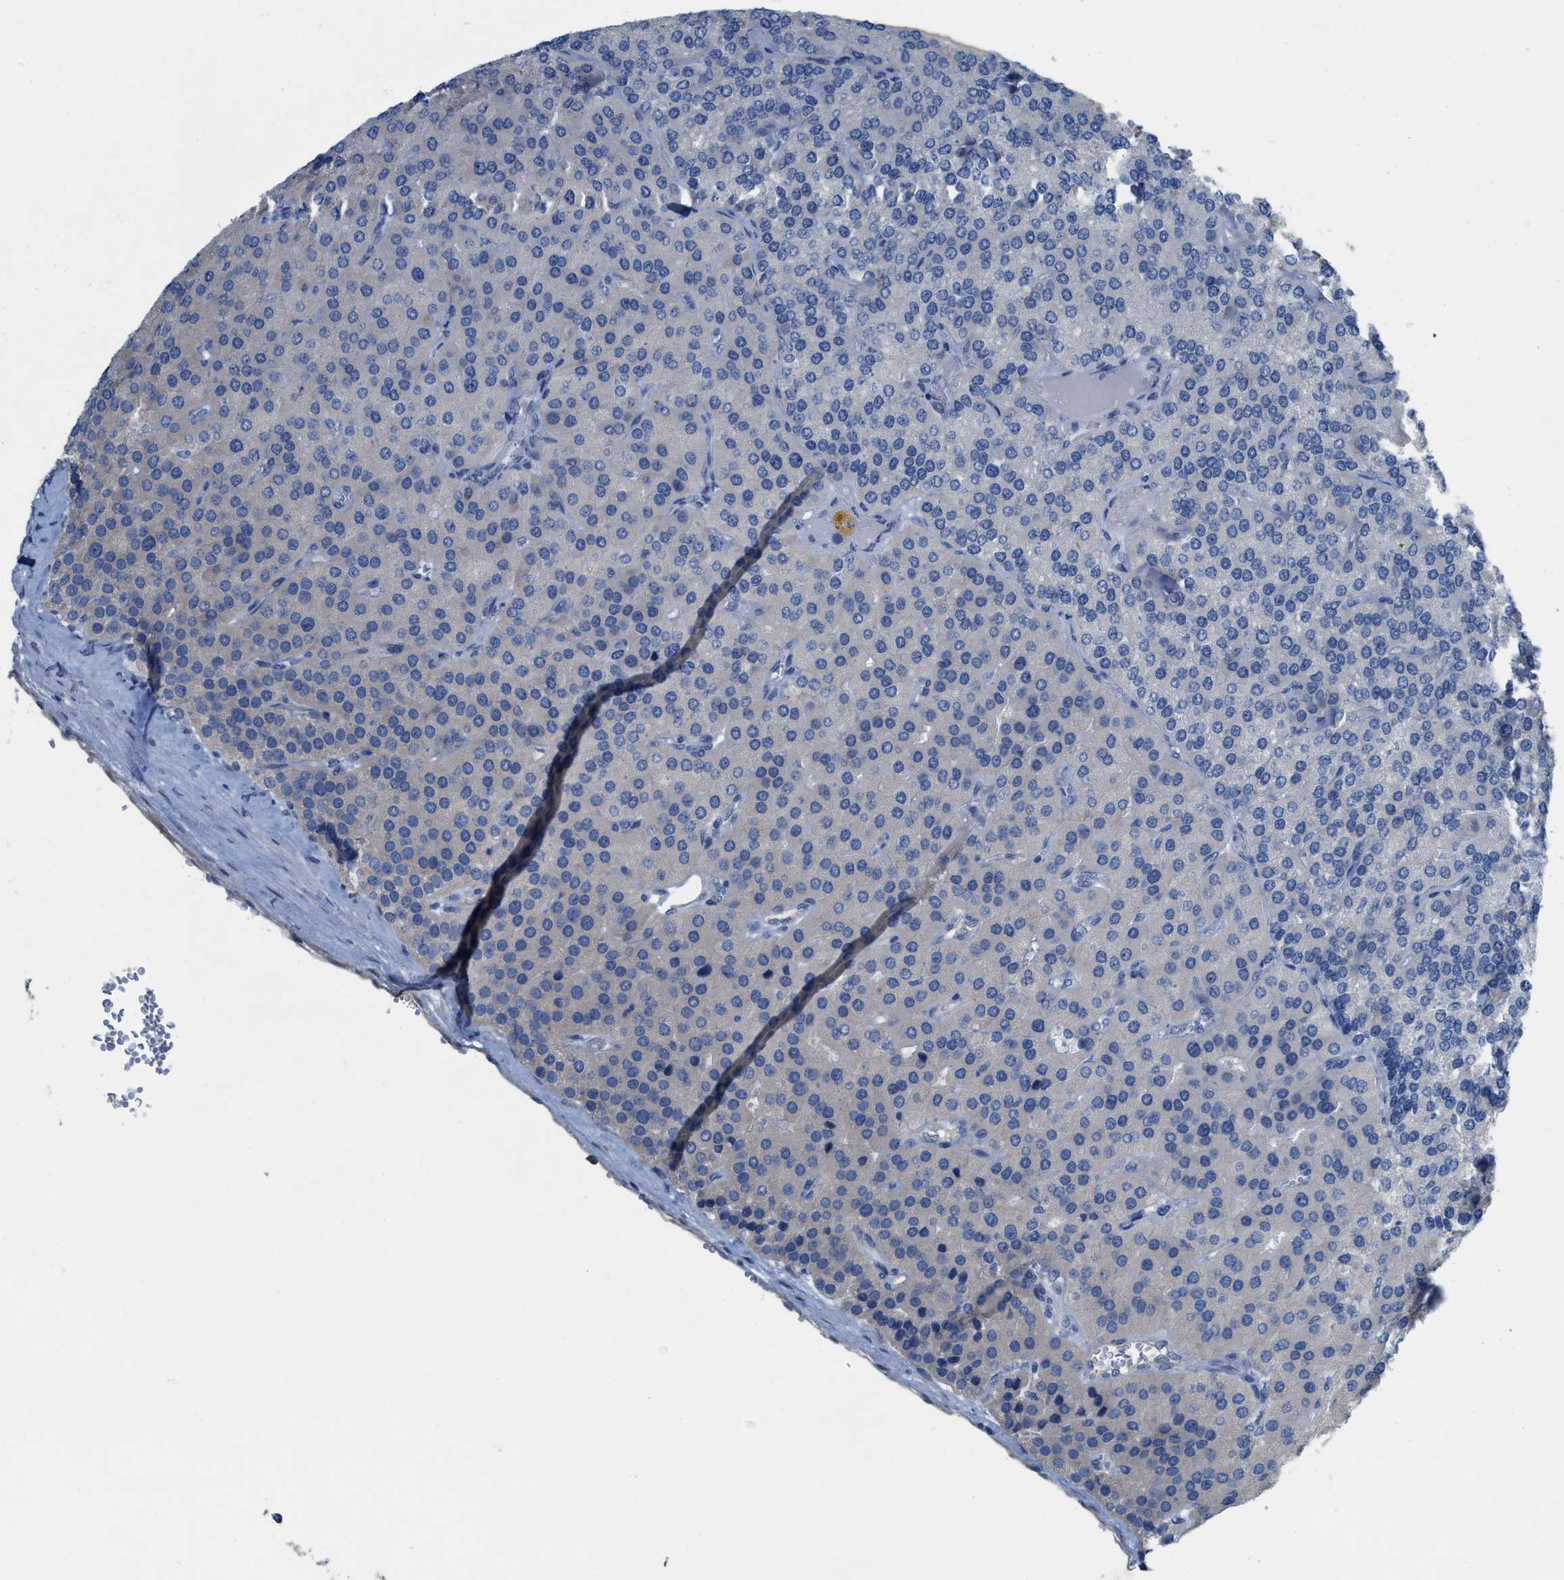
{"staining": {"intensity": "negative", "quantity": "none", "location": "none"}, "tissue": "parathyroid gland", "cell_type": "Glandular cells", "image_type": "normal", "snomed": [{"axis": "morphology", "description": "Normal tissue, NOS"}, {"axis": "morphology", "description": "Adenoma, NOS"}, {"axis": "topography", "description": "Parathyroid gland"}], "caption": "IHC histopathology image of benign parathyroid gland stained for a protein (brown), which reveals no staining in glandular cells.", "gene": "CPA2", "patient": {"sex": "female", "age": 86}}